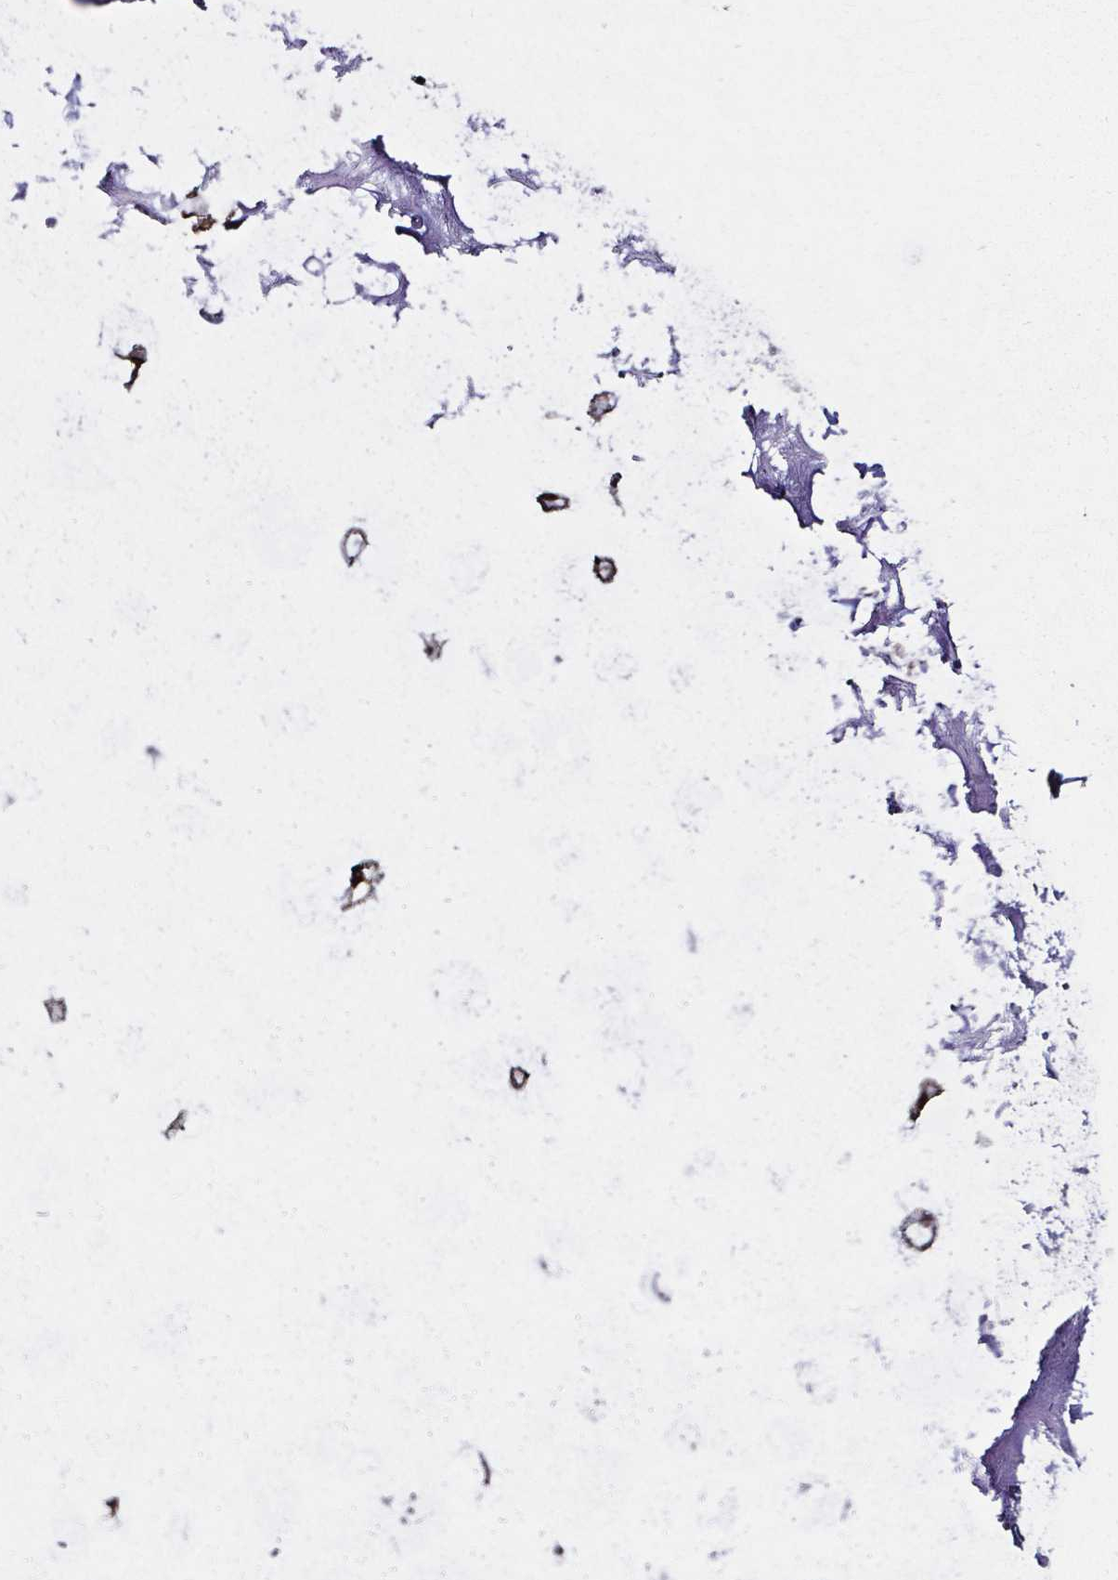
{"staining": {"intensity": "moderate", "quantity": ">75%", "location": "cytoplasmic/membranous"}, "tissue": "adipose tissue", "cell_type": "Adipocytes", "image_type": "normal", "snomed": [{"axis": "morphology", "description": "Normal tissue, NOS"}, {"axis": "topography", "description": "Lymph node"}, {"axis": "topography", "description": "Cartilage tissue"}, {"axis": "topography", "description": "Nasopharynx"}], "caption": "A brown stain labels moderate cytoplasmic/membranous expression of a protein in adipocytes of unremarkable human adipose tissue. Nuclei are stained in blue.", "gene": "SMYD3", "patient": {"sex": "male", "age": 63}}